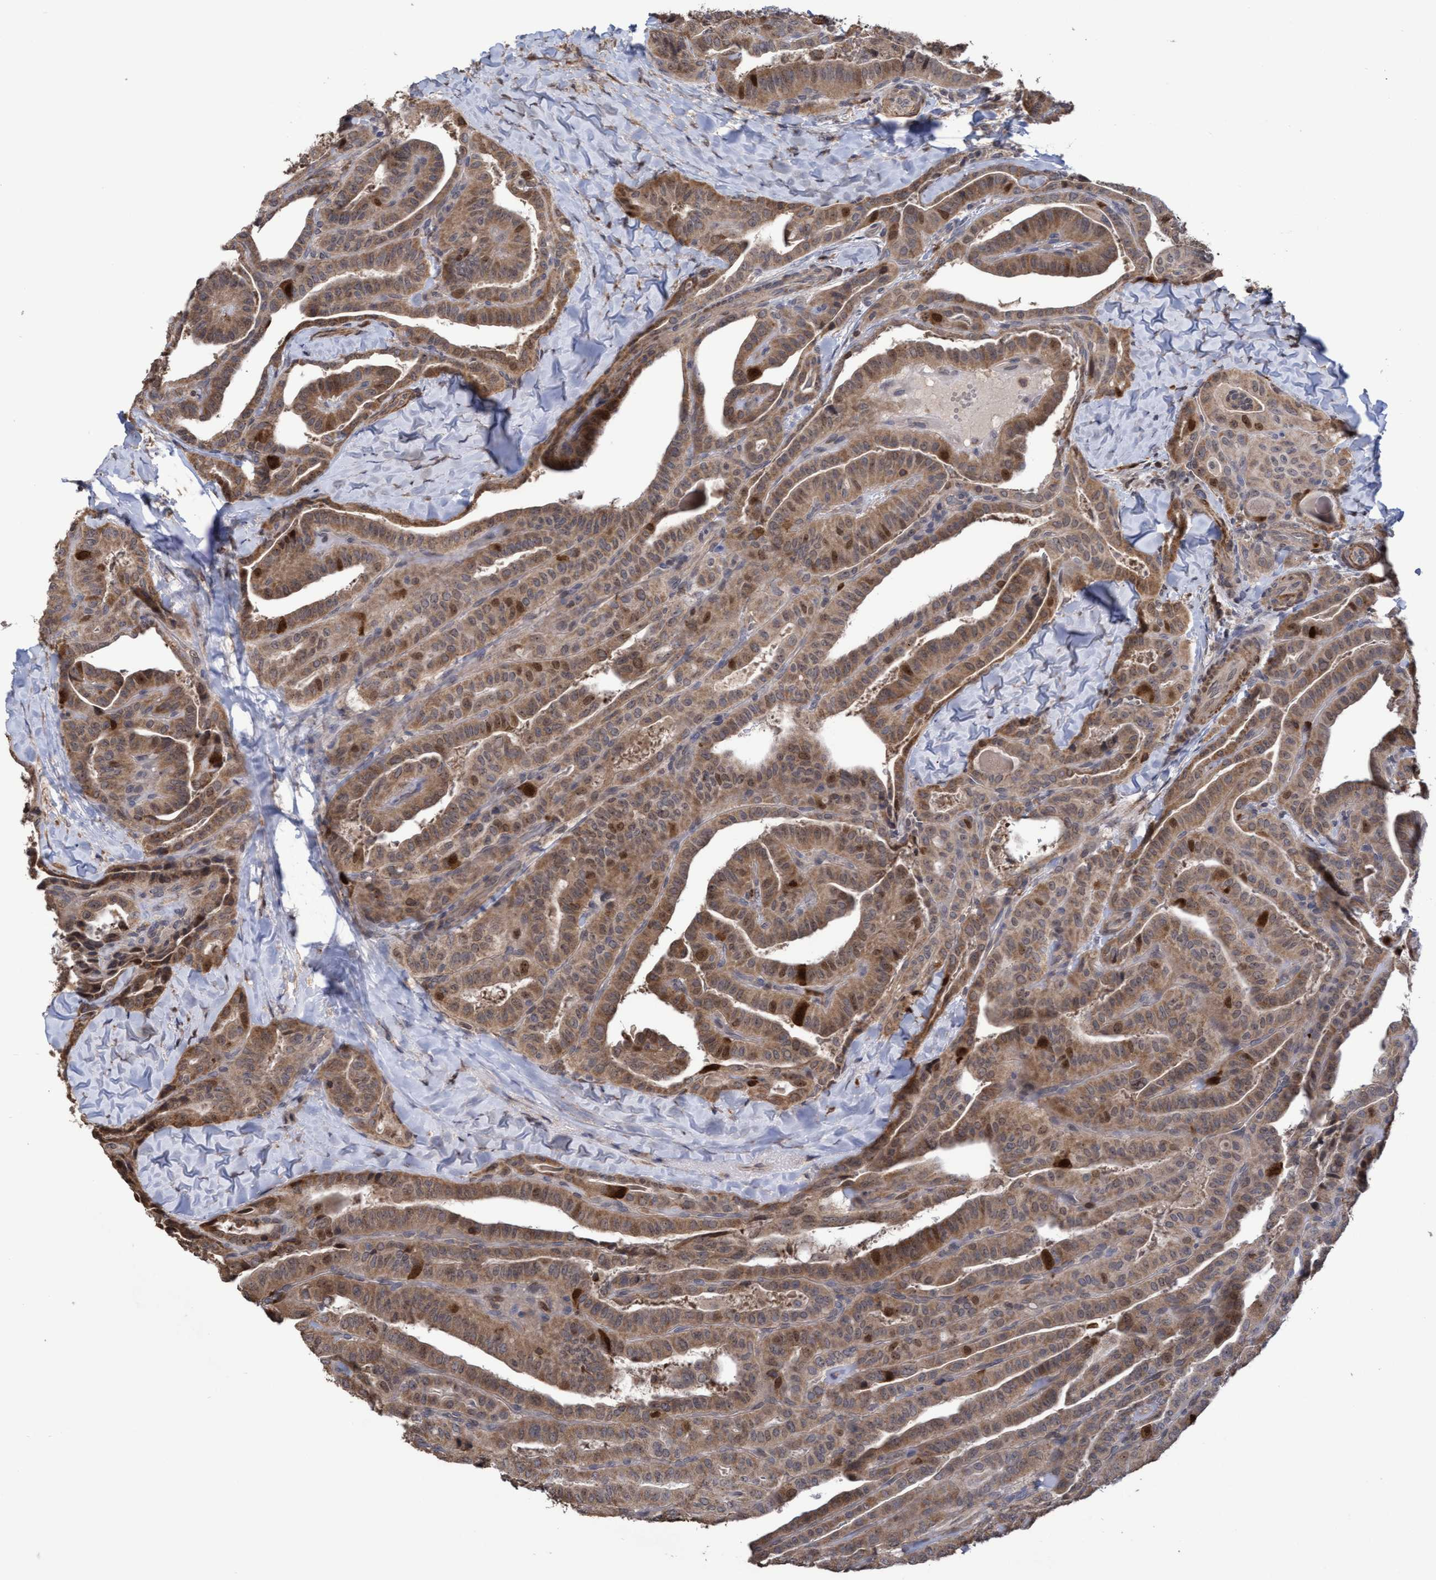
{"staining": {"intensity": "moderate", "quantity": ">75%", "location": "cytoplasmic/membranous,nuclear"}, "tissue": "thyroid cancer", "cell_type": "Tumor cells", "image_type": "cancer", "snomed": [{"axis": "morphology", "description": "Papillary adenocarcinoma, NOS"}, {"axis": "topography", "description": "Thyroid gland"}], "caption": "High-magnification brightfield microscopy of thyroid papillary adenocarcinoma stained with DAB (3,3'-diaminobenzidine) (brown) and counterstained with hematoxylin (blue). tumor cells exhibit moderate cytoplasmic/membranous and nuclear positivity is appreciated in about>75% of cells.", "gene": "SLBP", "patient": {"sex": "male", "age": 77}}